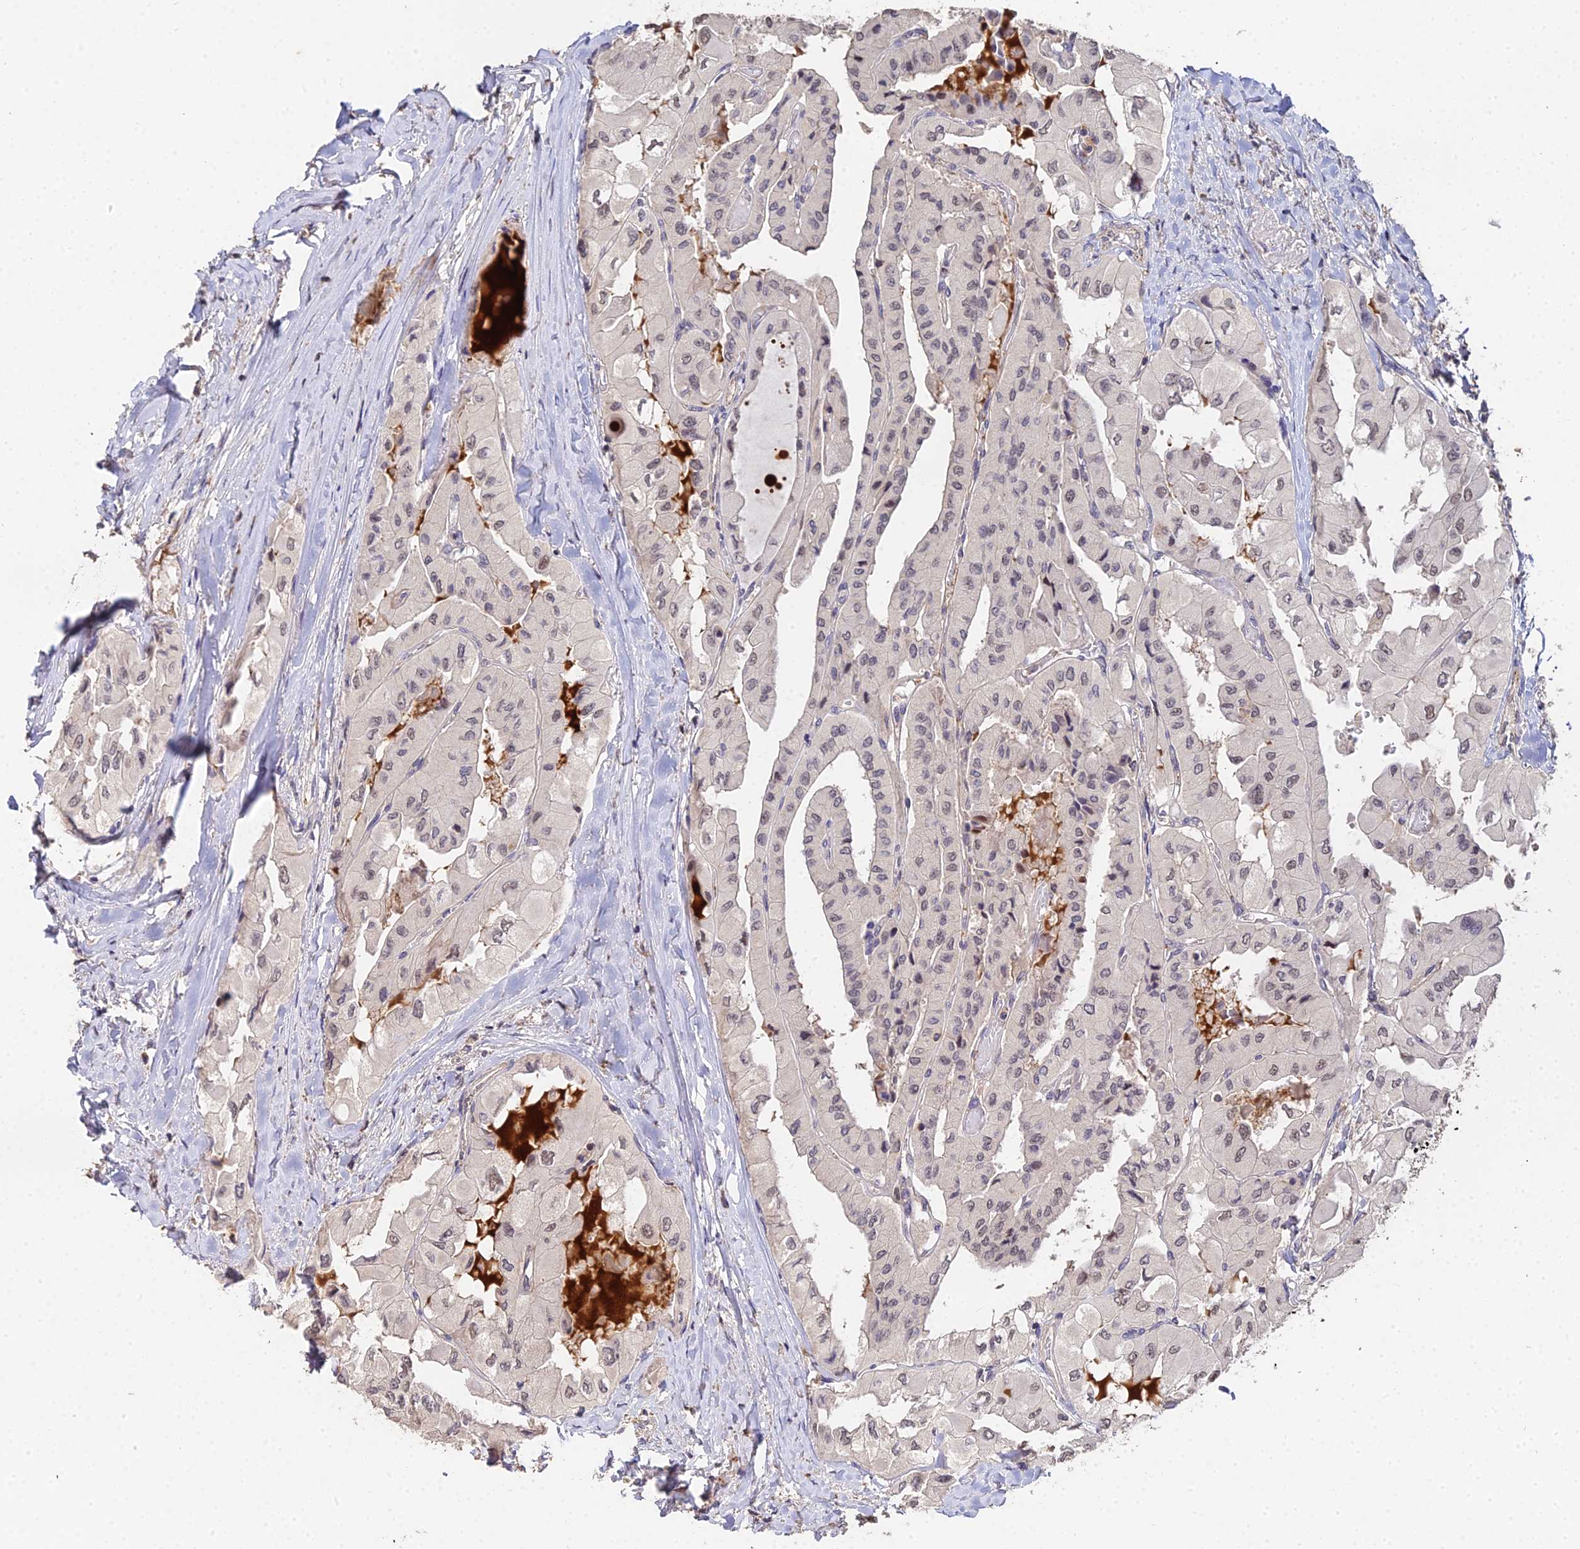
{"staining": {"intensity": "weak", "quantity": "25%-75%", "location": "nuclear"}, "tissue": "thyroid cancer", "cell_type": "Tumor cells", "image_type": "cancer", "snomed": [{"axis": "morphology", "description": "Normal tissue, NOS"}, {"axis": "morphology", "description": "Papillary adenocarcinoma, NOS"}, {"axis": "topography", "description": "Thyroid gland"}], "caption": "The histopathology image shows a brown stain indicating the presence of a protein in the nuclear of tumor cells in thyroid papillary adenocarcinoma. (Brightfield microscopy of DAB IHC at high magnification).", "gene": "LSM5", "patient": {"sex": "female", "age": 59}}